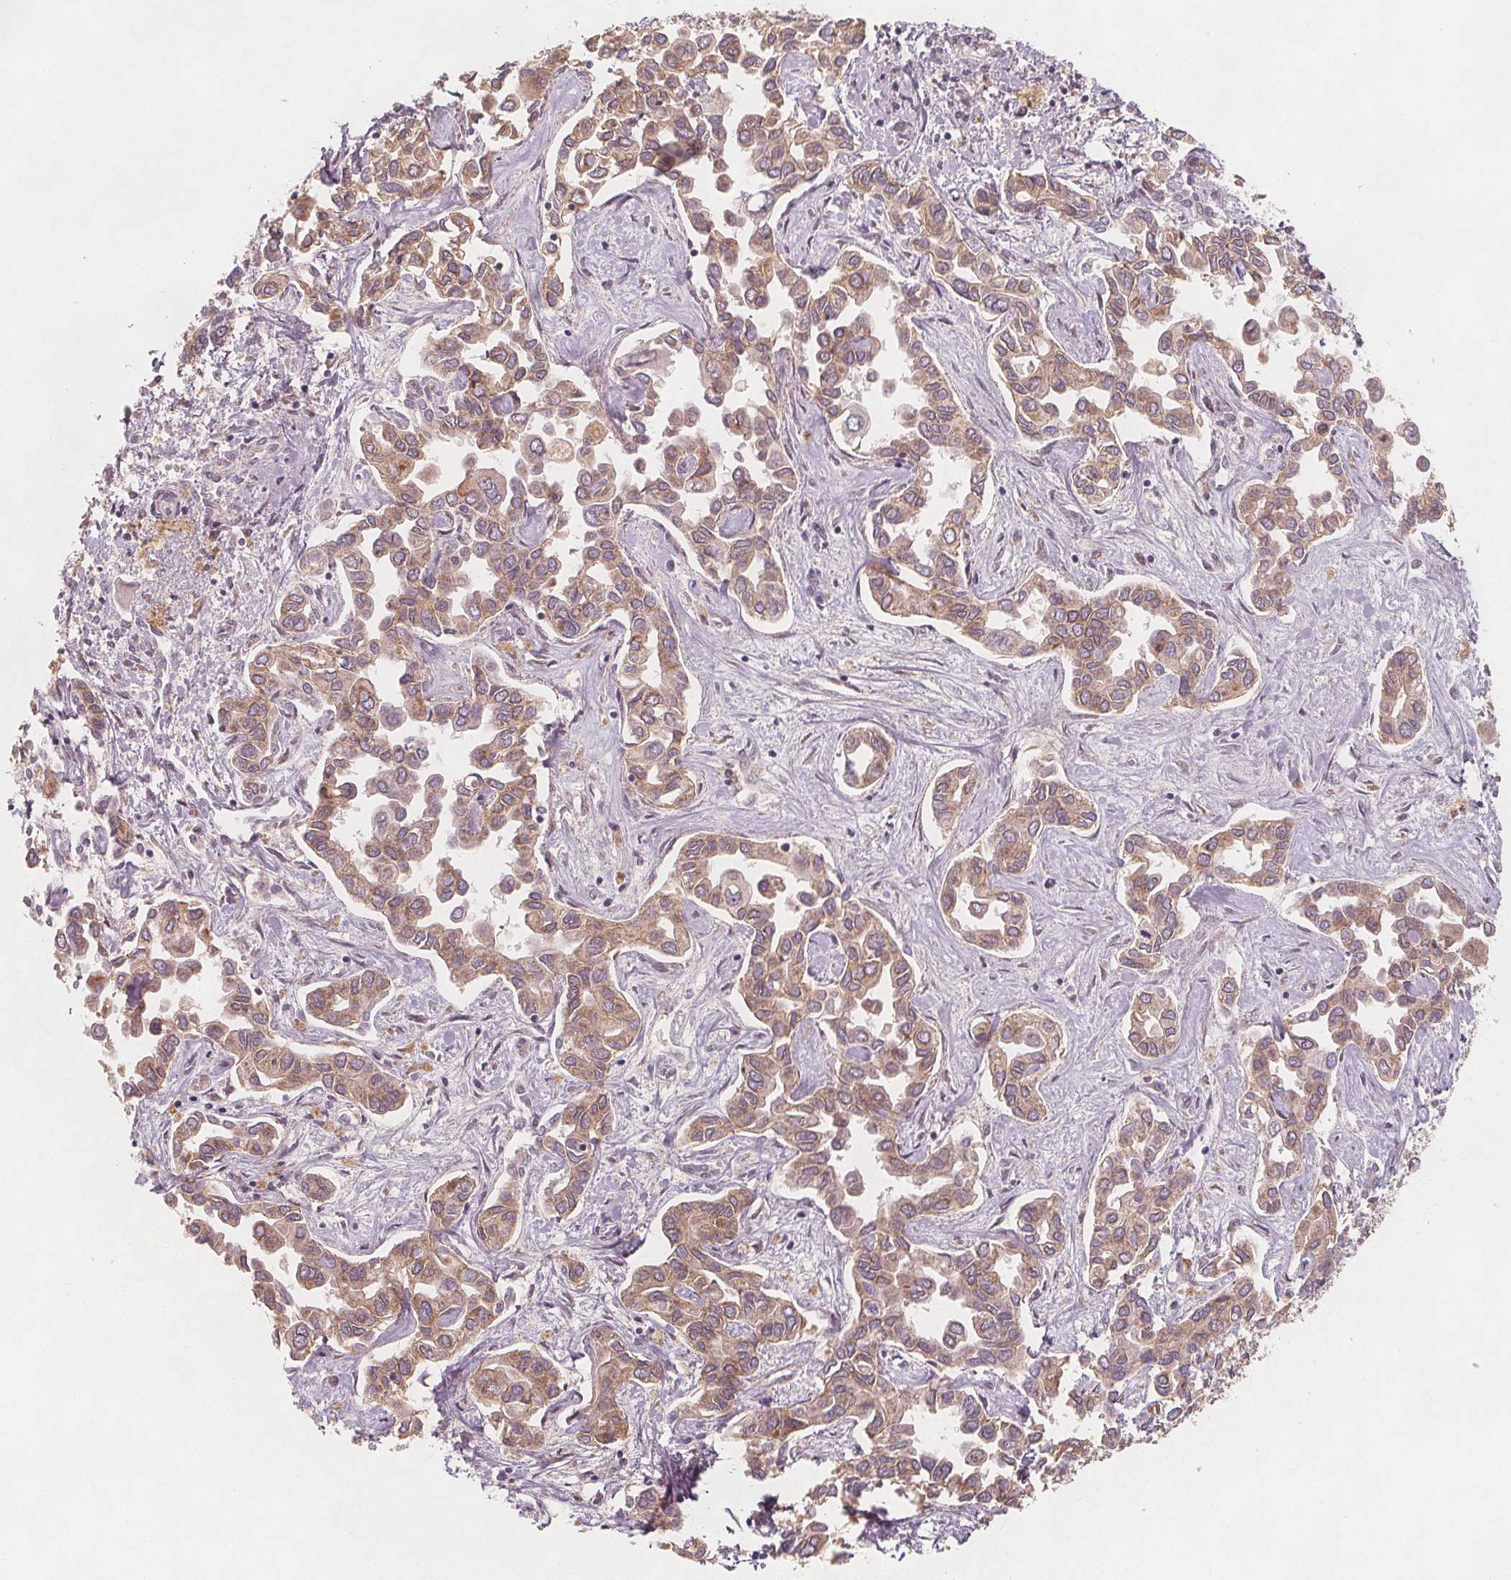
{"staining": {"intensity": "weak", "quantity": ">75%", "location": "cytoplasmic/membranous"}, "tissue": "liver cancer", "cell_type": "Tumor cells", "image_type": "cancer", "snomed": [{"axis": "morphology", "description": "Cholangiocarcinoma"}, {"axis": "topography", "description": "Liver"}], "caption": "Weak cytoplasmic/membranous positivity for a protein is identified in approximately >75% of tumor cells of liver cancer (cholangiocarcinoma) using immunohistochemistry (IHC).", "gene": "NCSTN", "patient": {"sex": "female", "age": 64}}